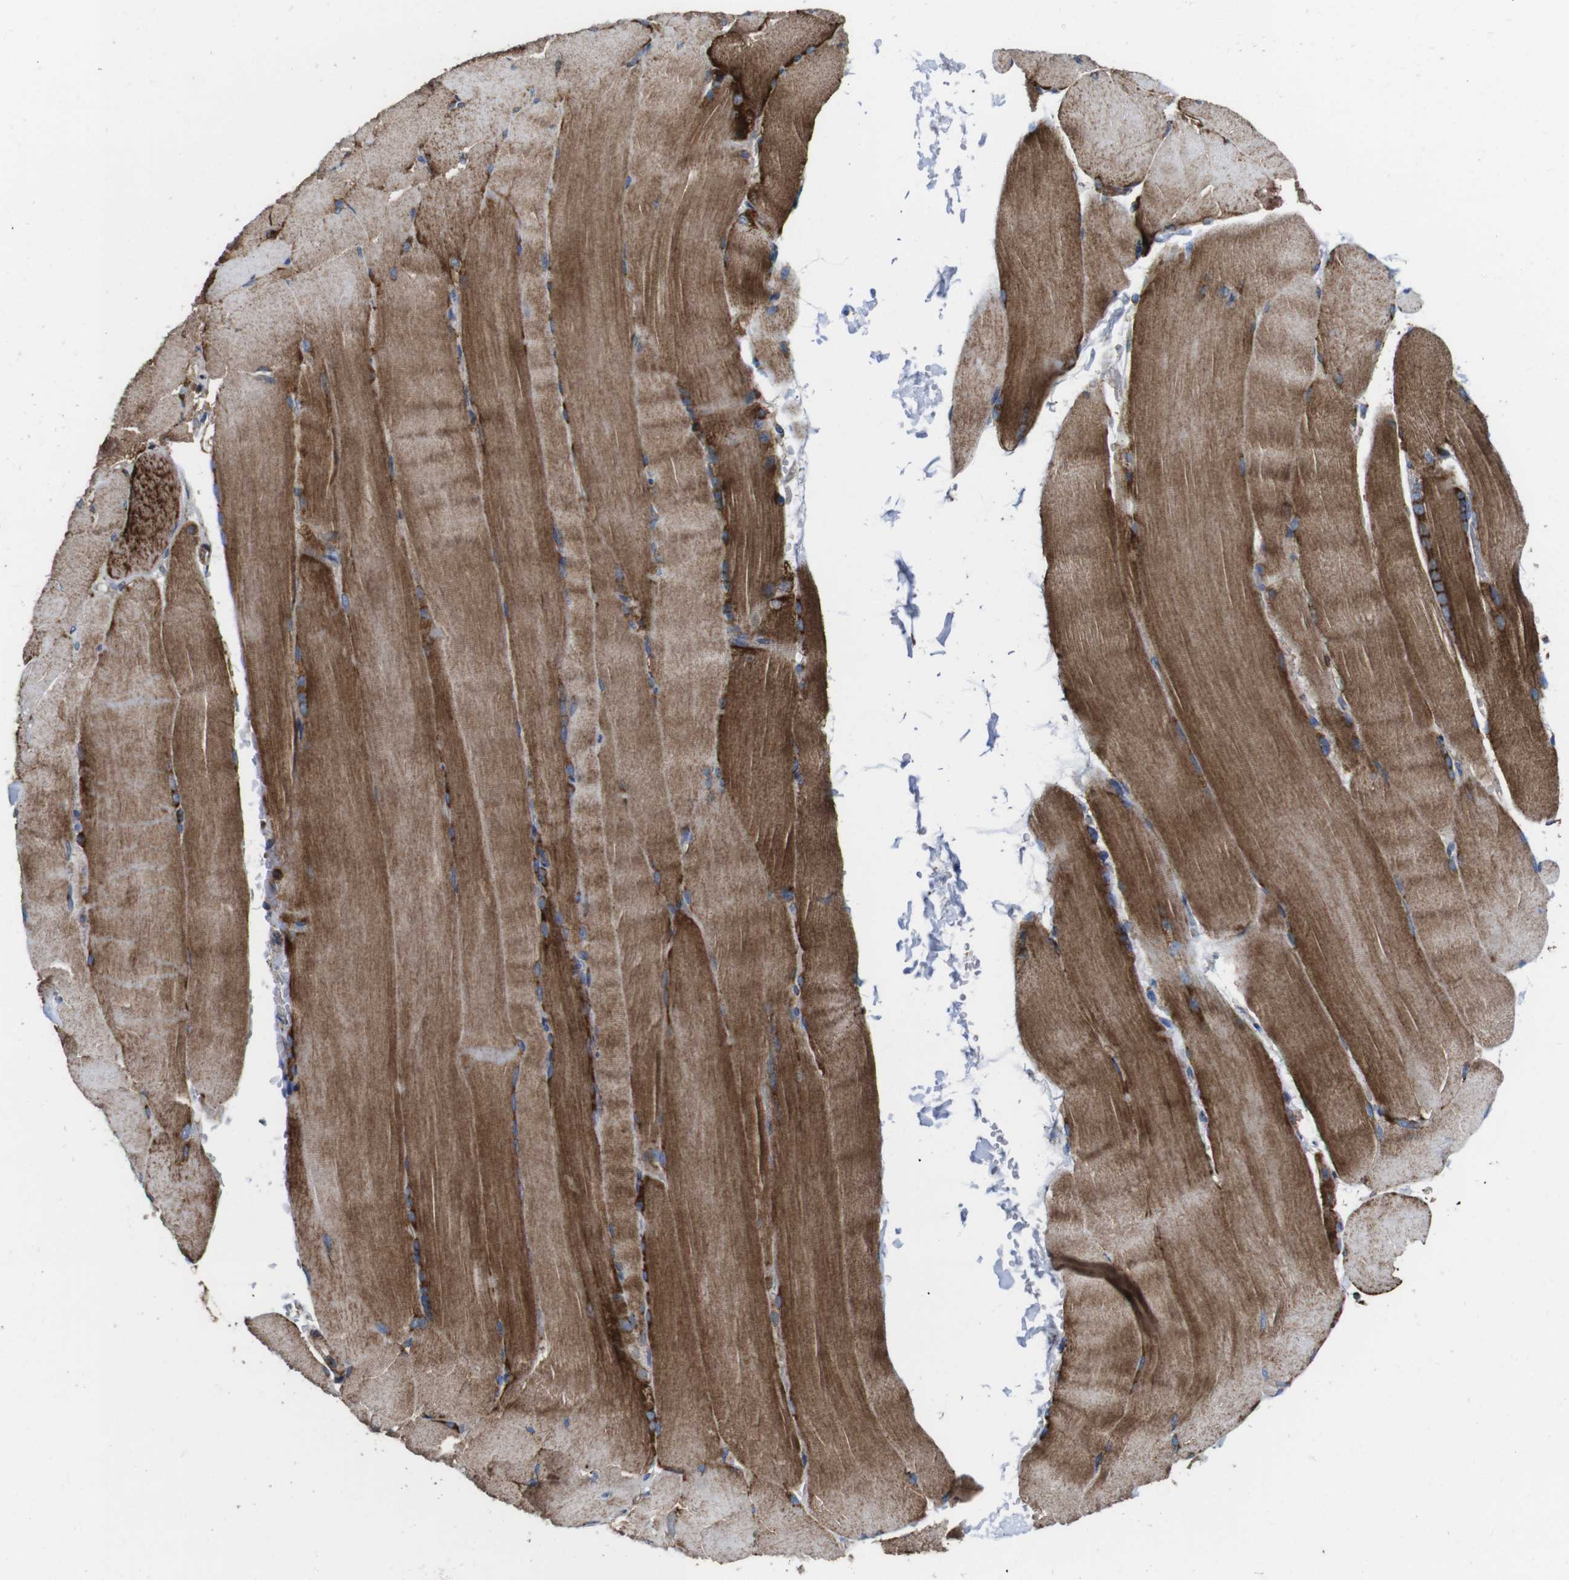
{"staining": {"intensity": "moderate", "quantity": ">75%", "location": "cytoplasmic/membranous"}, "tissue": "skeletal muscle", "cell_type": "Myocytes", "image_type": "normal", "snomed": [{"axis": "morphology", "description": "Normal tissue, NOS"}, {"axis": "topography", "description": "Skin"}, {"axis": "topography", "description": "Skeletal muscle"}], "caption": "Skeletal muscle stained with a brown dye exhibits moderate cytoplasmic/membranous positive expression in about >75% of myocytes.", "gene": "HK1", "patient": {"sex": "male", "age": 83}}